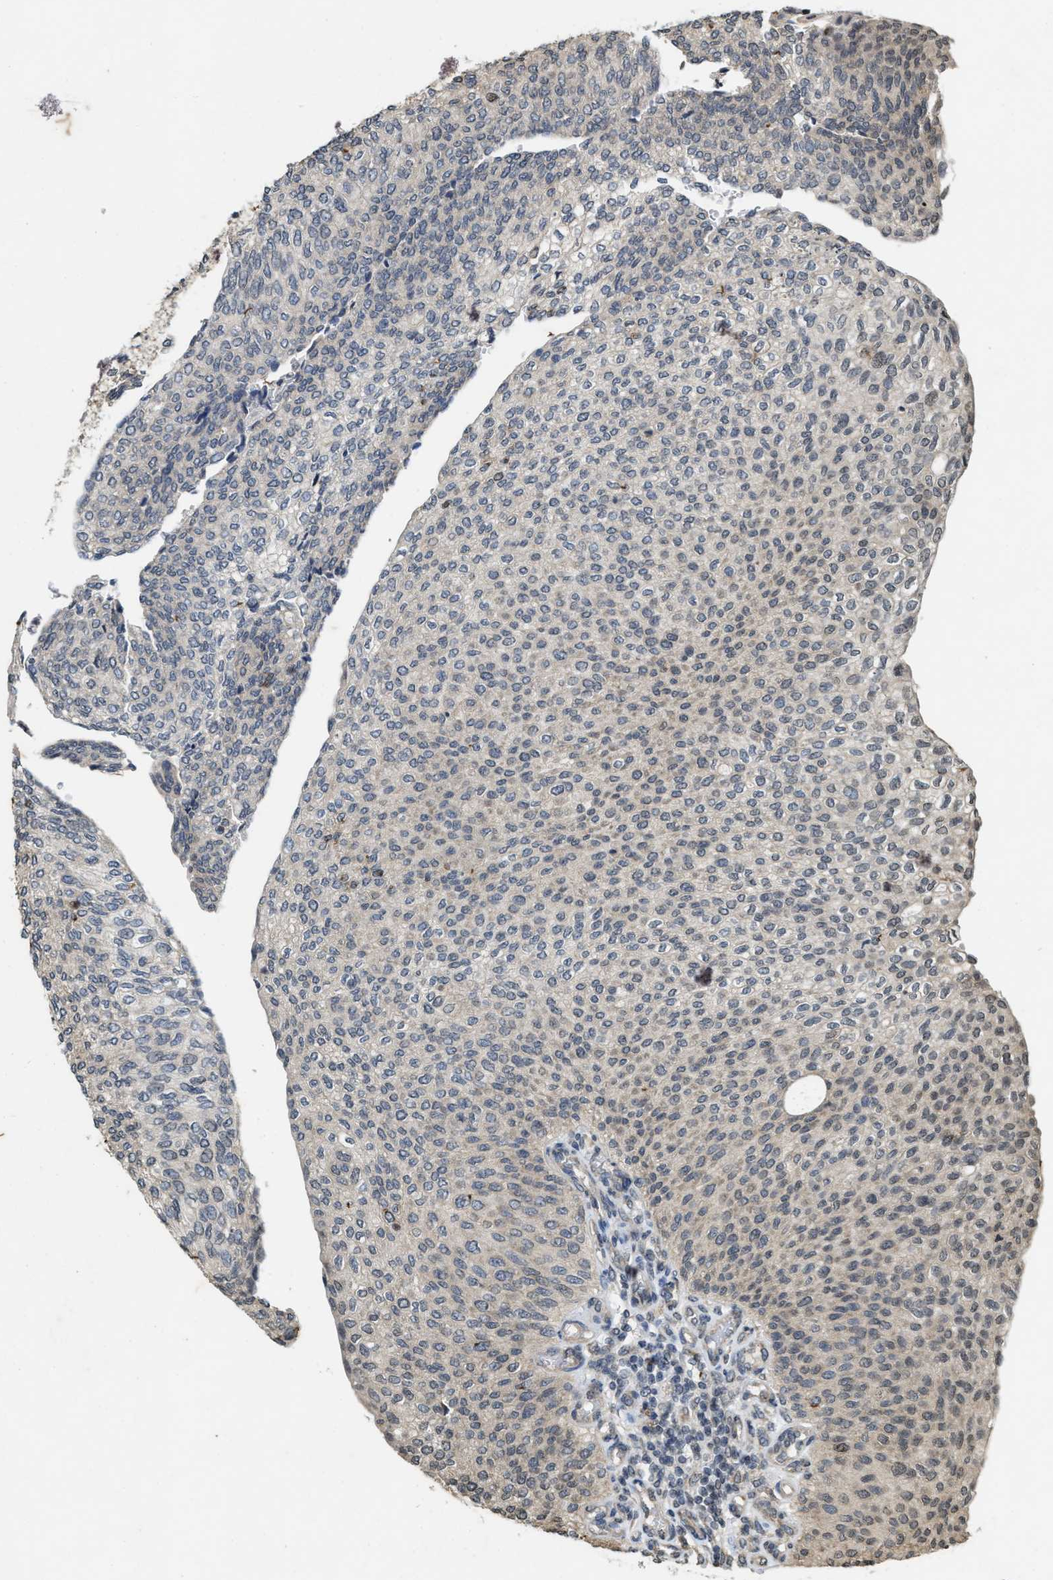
{"staining": {"intensity": "weak", "quantity": "<25%", "location": "cytoplasmic/membranous"}, "tissue": "urothelial cancer", "cell_type": "Tumor cells", "image_type": "cancer", "snomed": [{"axis": "morphology", "description": "Urothelial carcinoma, Low grade"}, {"axis": "topography", "description": "Urinary bladder"}], "caption": "Immunohistochemistry (IHC) of human urothelial carcinoma (low-grade) displays no positivity in tumor cells.", "gene": "KIF21A", "patient": {"sex": "female", "age": 79}}